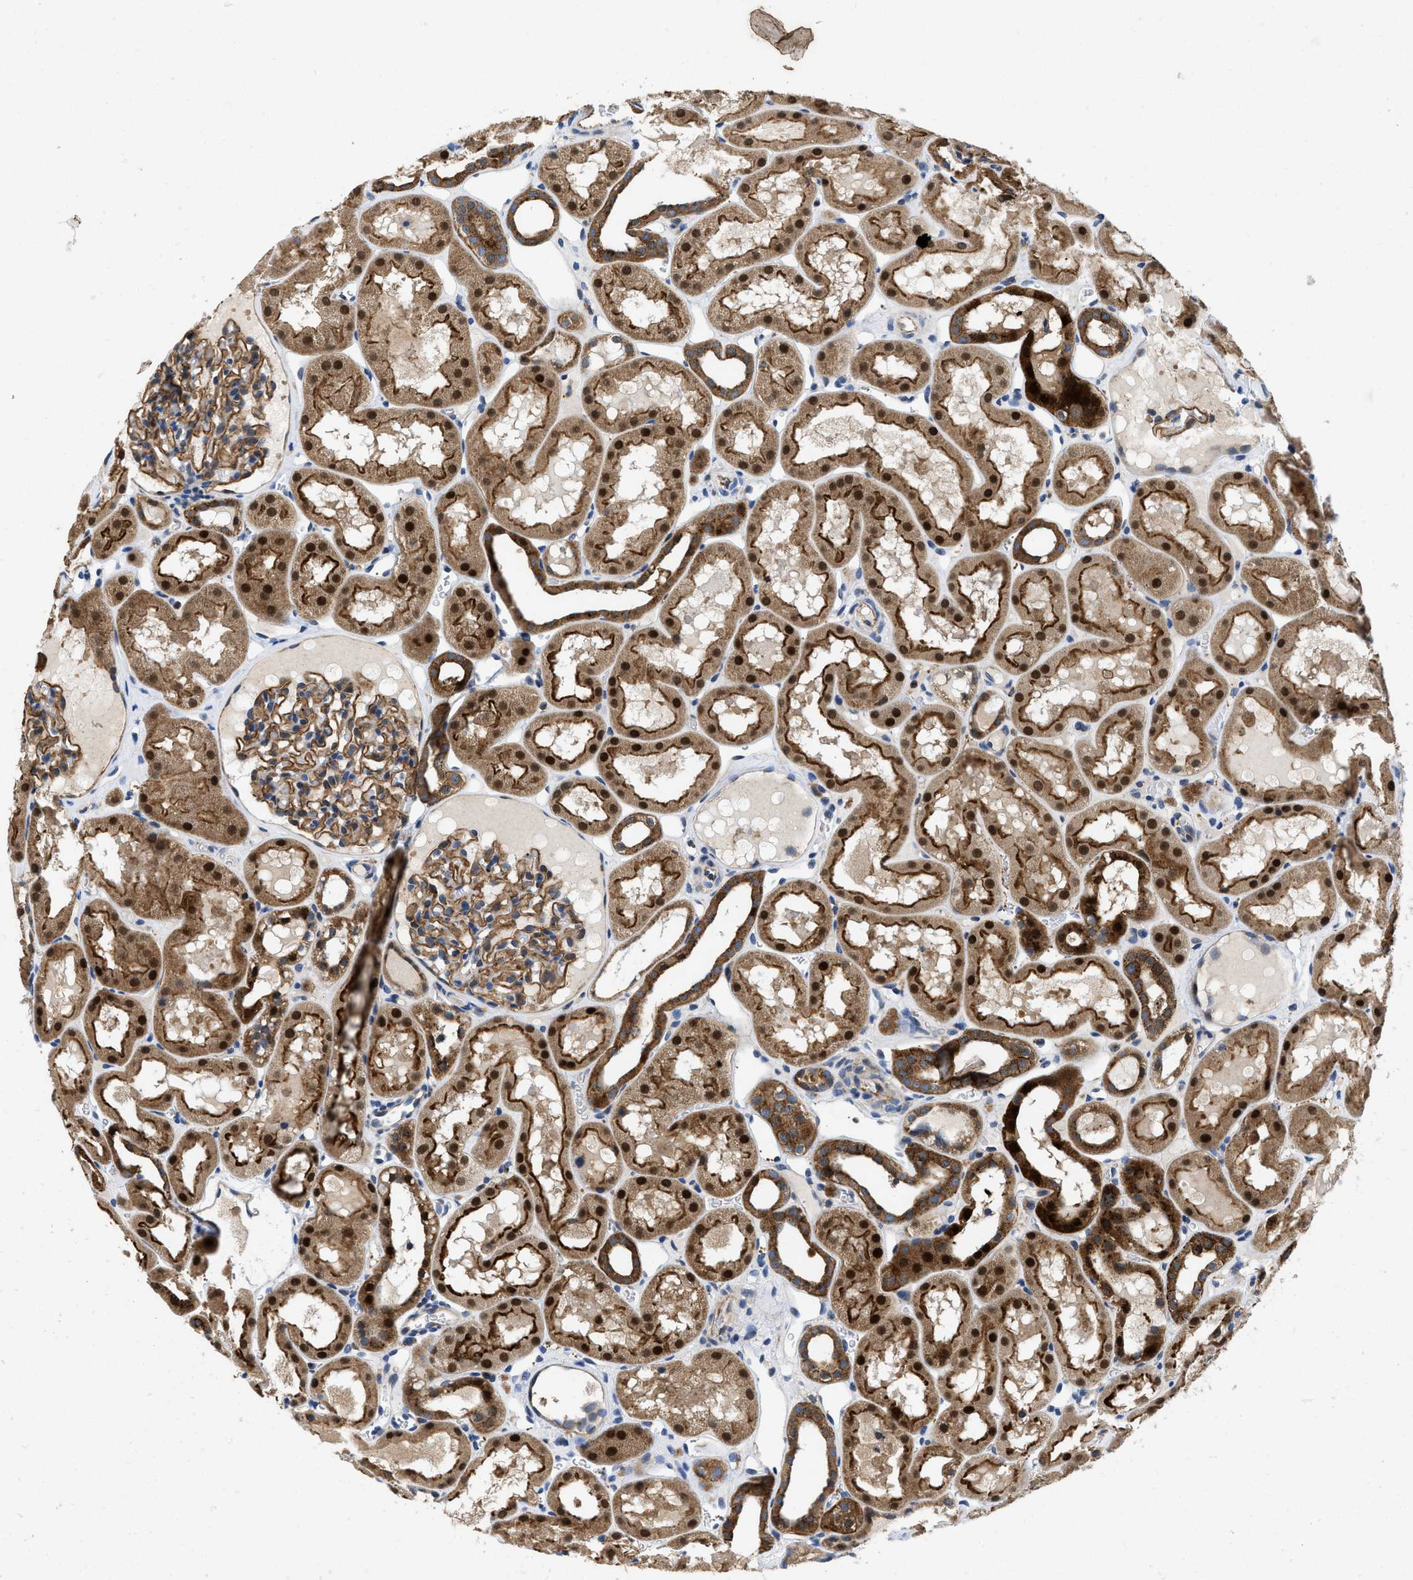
{"staining": {"intensity": "strong", "quantity": ">75%", "location": "cytoplasmic/membranous"}, "tissue": "kidney", "cell_type": "Cells in glomeruli", "image_type": "normal", "snomed": [{"axis": "morphology", "description": "Normal tissue, NOS"}, {"axis": "topography", "description": "Kidney"}, {"axis": "topography", "description": "Urinary bladder"}], "caption": "Strong cytoplasmic/membranous protein expression is seen in approximately >75% of cells in glomeruli in kidney. (DAB (3,3'-diaminobenzidine) IHC with brightfield microscopy, high magnification).", "gene": "ENPP4", "patient": {"sex": "male", "age": 16}}